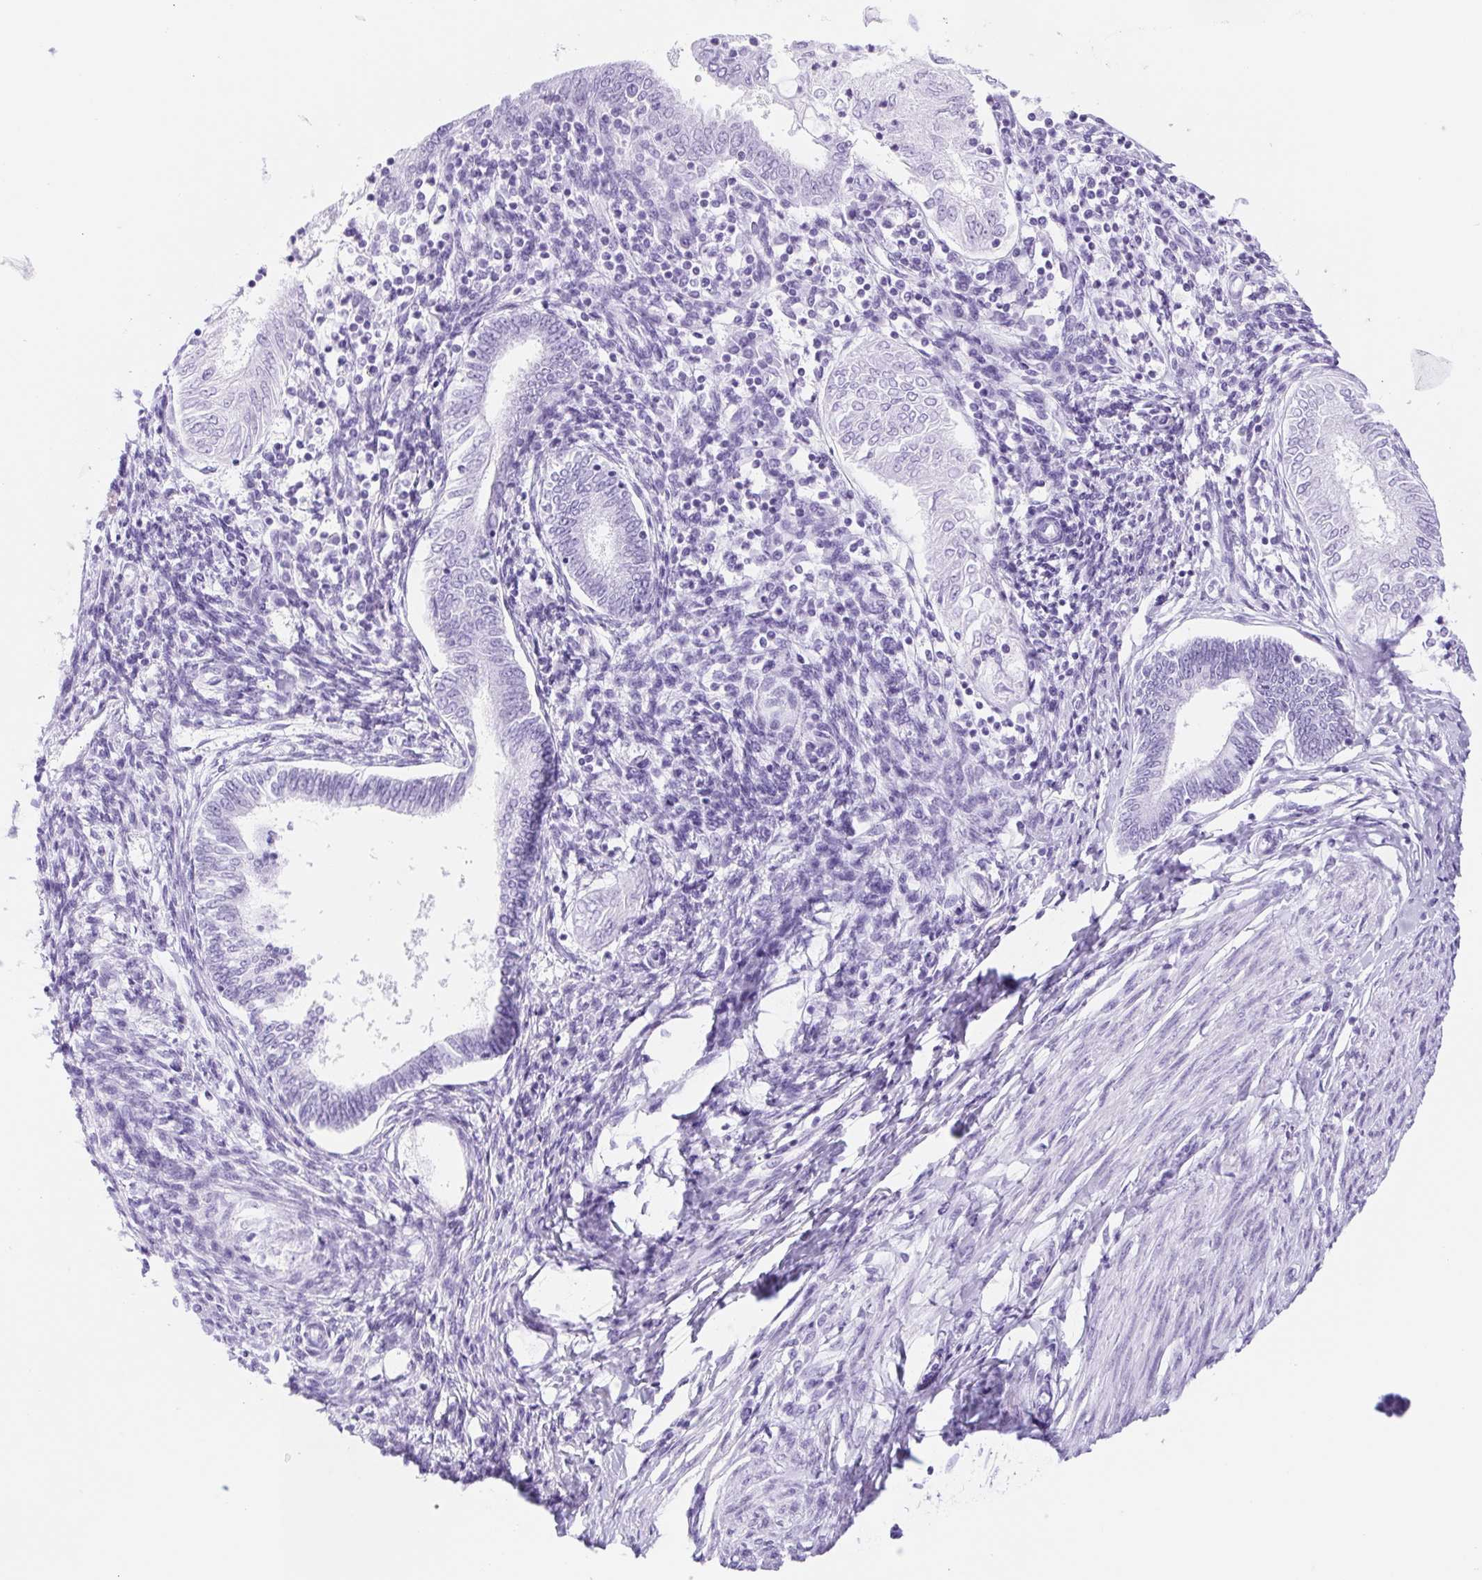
{"staining": {"intensity": "negative", "quantity": "none", "location": "none"}, "tissue": "endometrial cancer", "cell_type": "Tumor cells", "image_type": "cancer", "snomed": [{"axis": "morphology", "description": "Adenocarcinoma, NOS"}, {"axis": "topography", "description": "Endometrium"}], "caption": "A micrograph of human endometrial cancer is negative for staining in tumor cells.", "gene": "CYP21A2", "patient": {"sex": "female", "age": 68}}